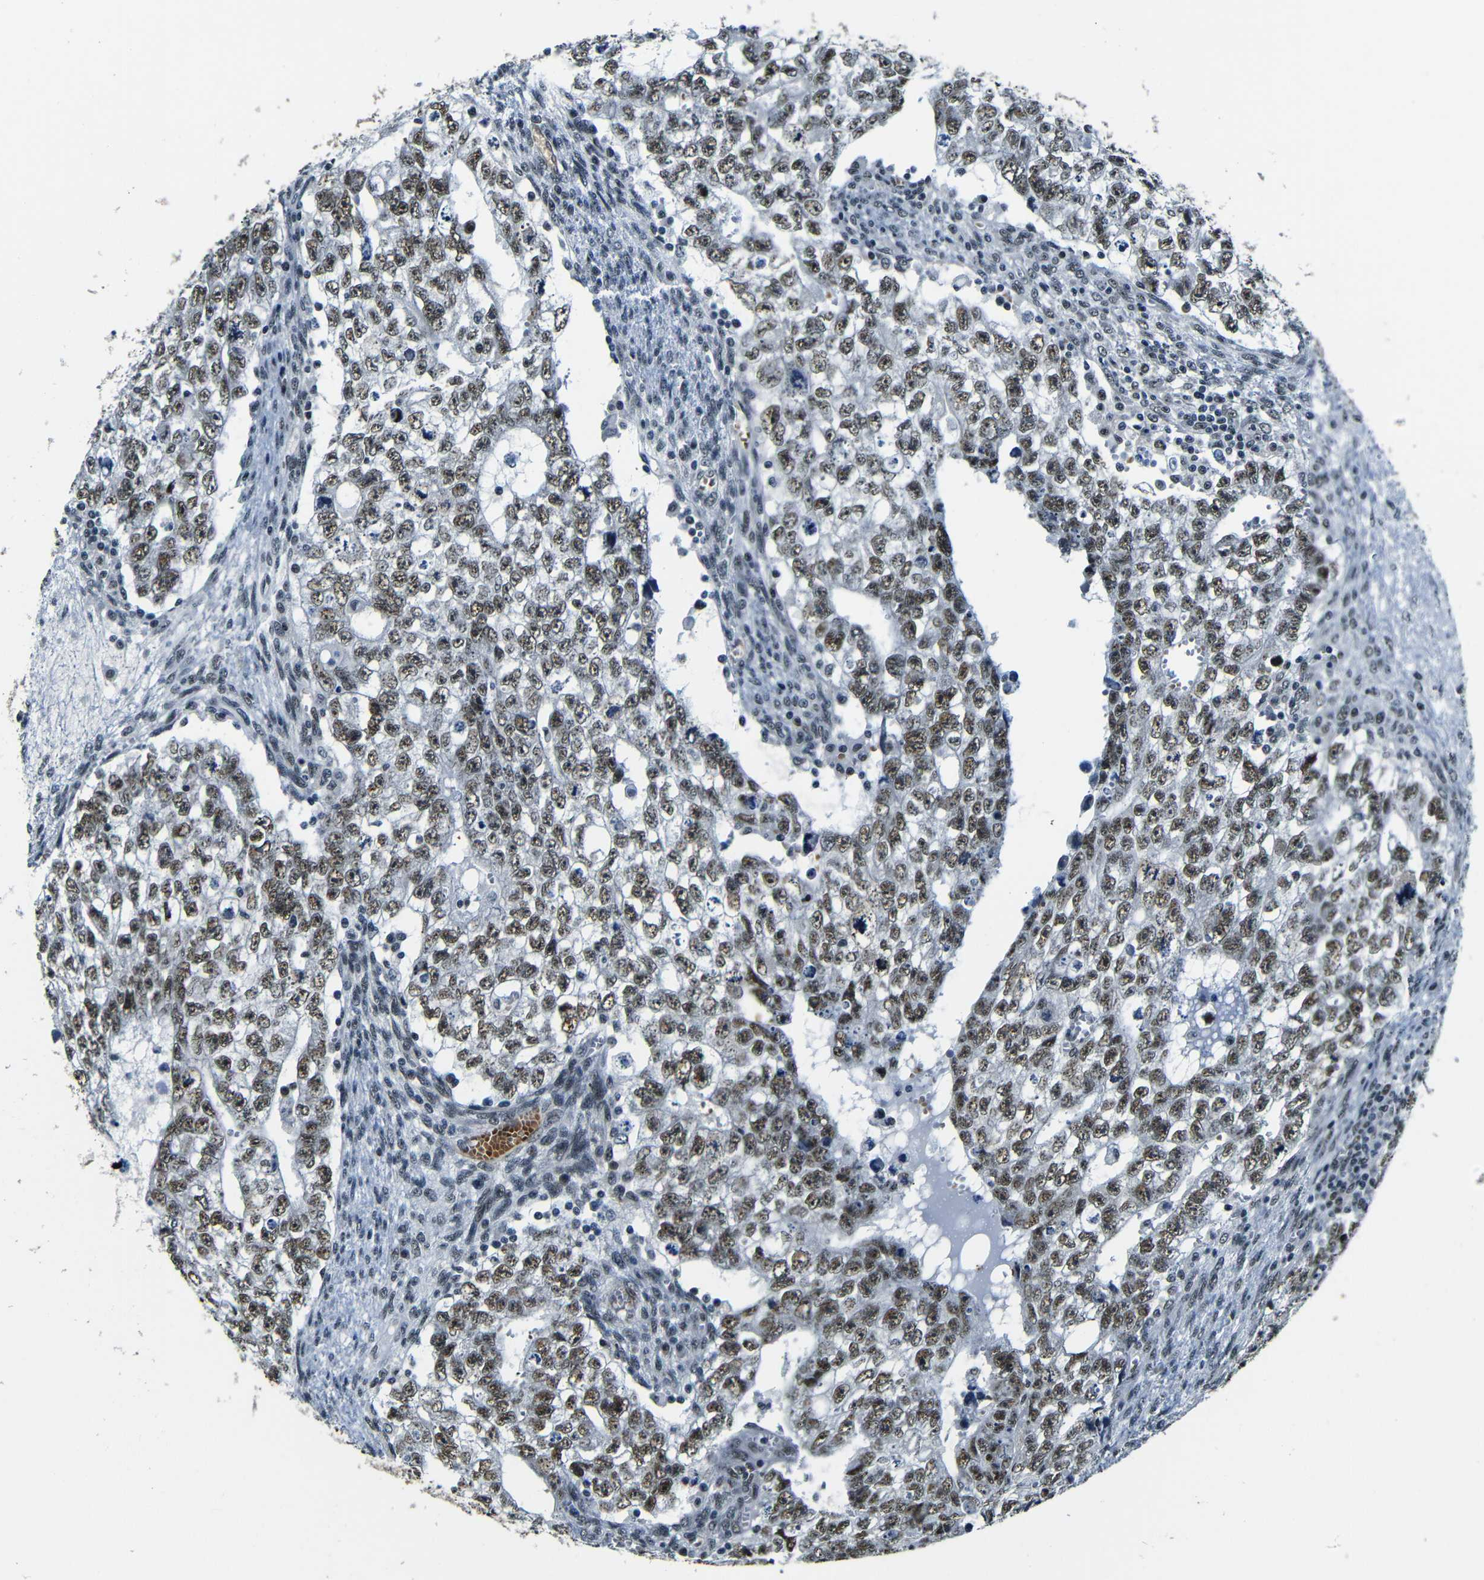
{"staining": {"intensity": "moderate", "quantity": ">75%", "location": "nuclear"}, "tissue": "testis cancer", "cell_type": "Tumor cells", "image_type": "cancer", "snomed": [{"axis": "morphology", "description": "Seminoma, NOS"}, {"axis": "morphology", "description": "Carcinoma, Embryonal, NOS"}, {"axis": "topography", "description": "Testis"}], "caption": "The photomicrograph exhibits a brown stain indicating the presence of a protein in the nuclear of tumor cells in testis seminoma.", "gene": "FOXD4", "patient": {"sex": "male", "age": 38}}